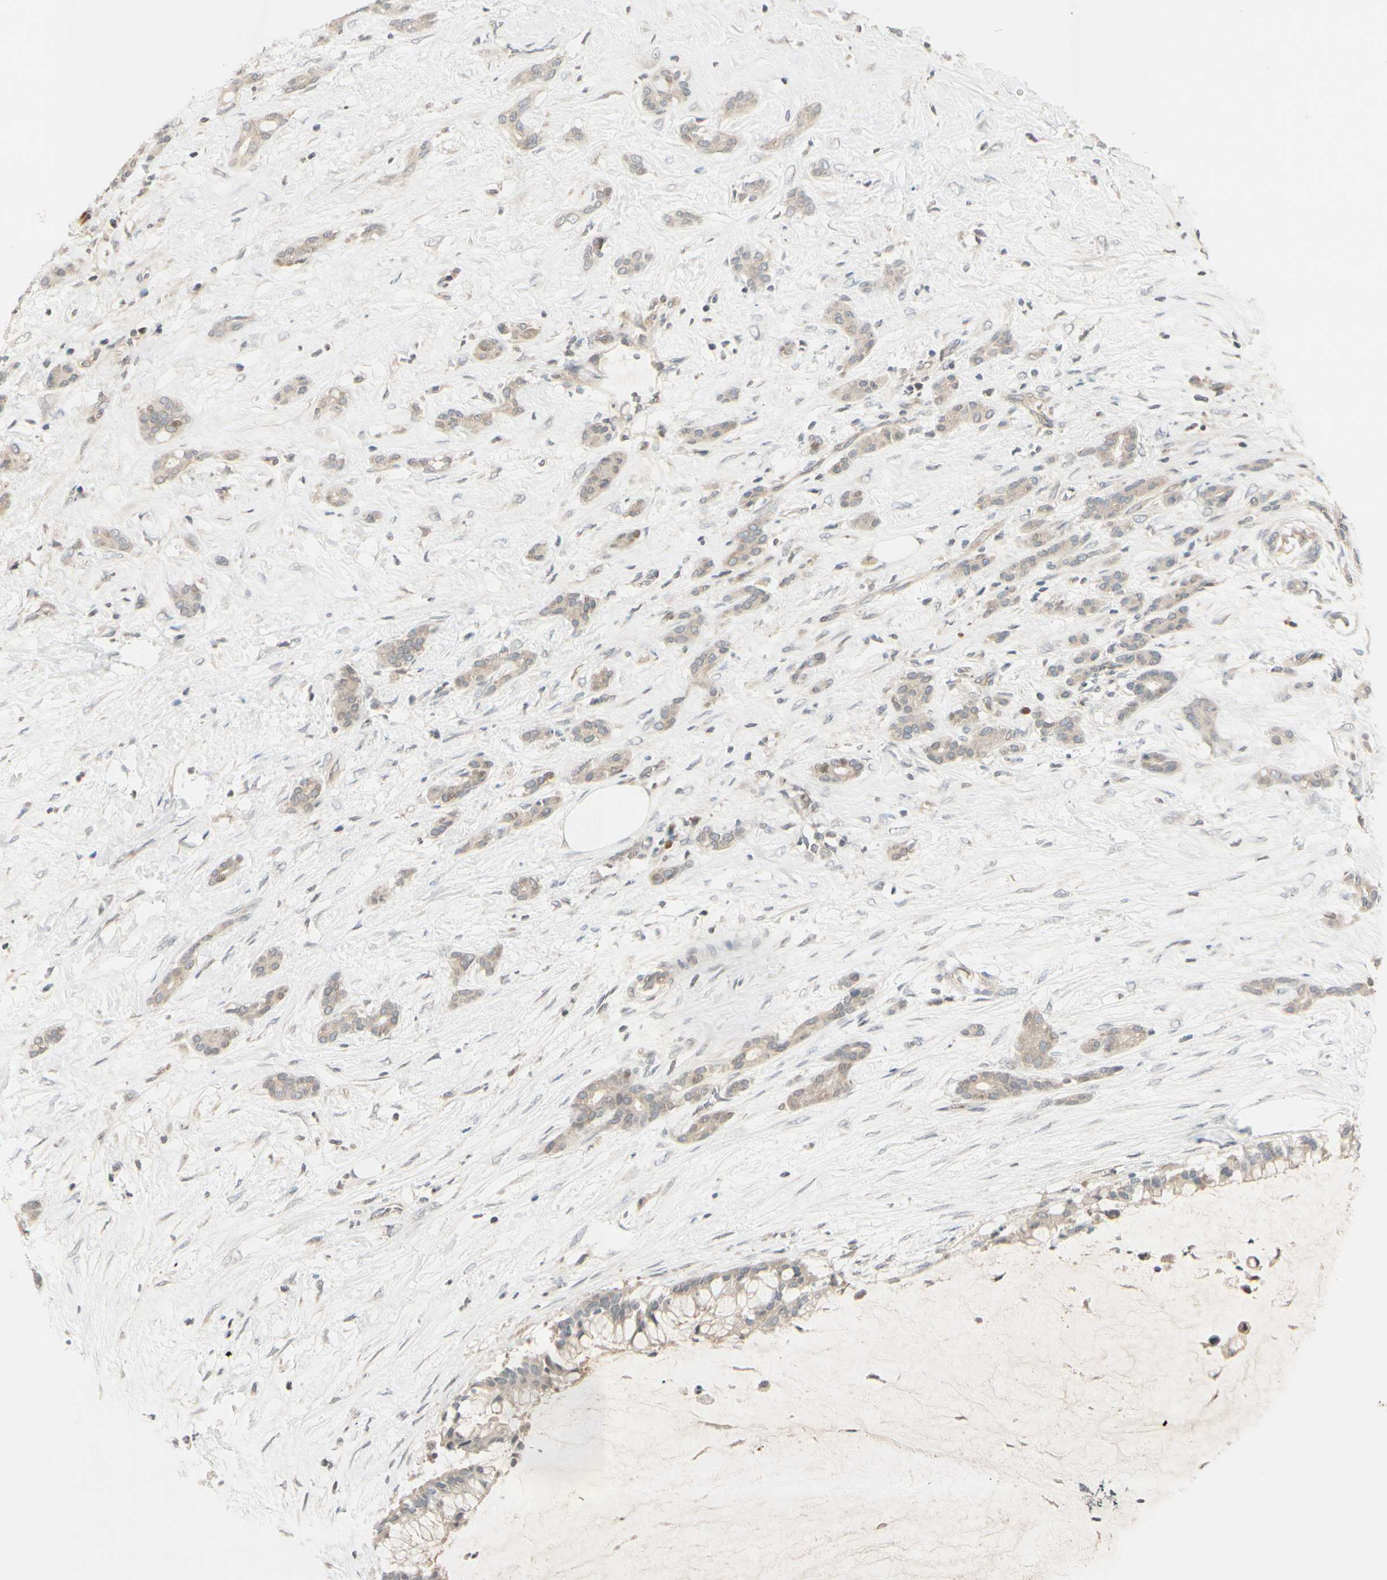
{"staining": {"intensity": "weak", "quantity": "25%-75%", "location": "cytoplasmic/membranous"}, "tissue": "pancreatic cancer", "cell_type": "Tumor cells", "image_type": "cancer", "snomed": [{"axis": "morphology", "description": "Adenocarcinoma, NOS"}, {"axis": "topography", "description": "Pancreas"}], "caption": "Tumor cells show low levels of weak cytoplasmic/membranous positivity in about 25%-75% of cells in pancreatic cancer. The protein is stained brown, and the nuclei are stained in blue (DAB (3,3'-diaminobenzidine) IHC with brightfield microscopy, high magnification).", "gene": "FGF10", "patient": {"sex": "male", "age": 41}}